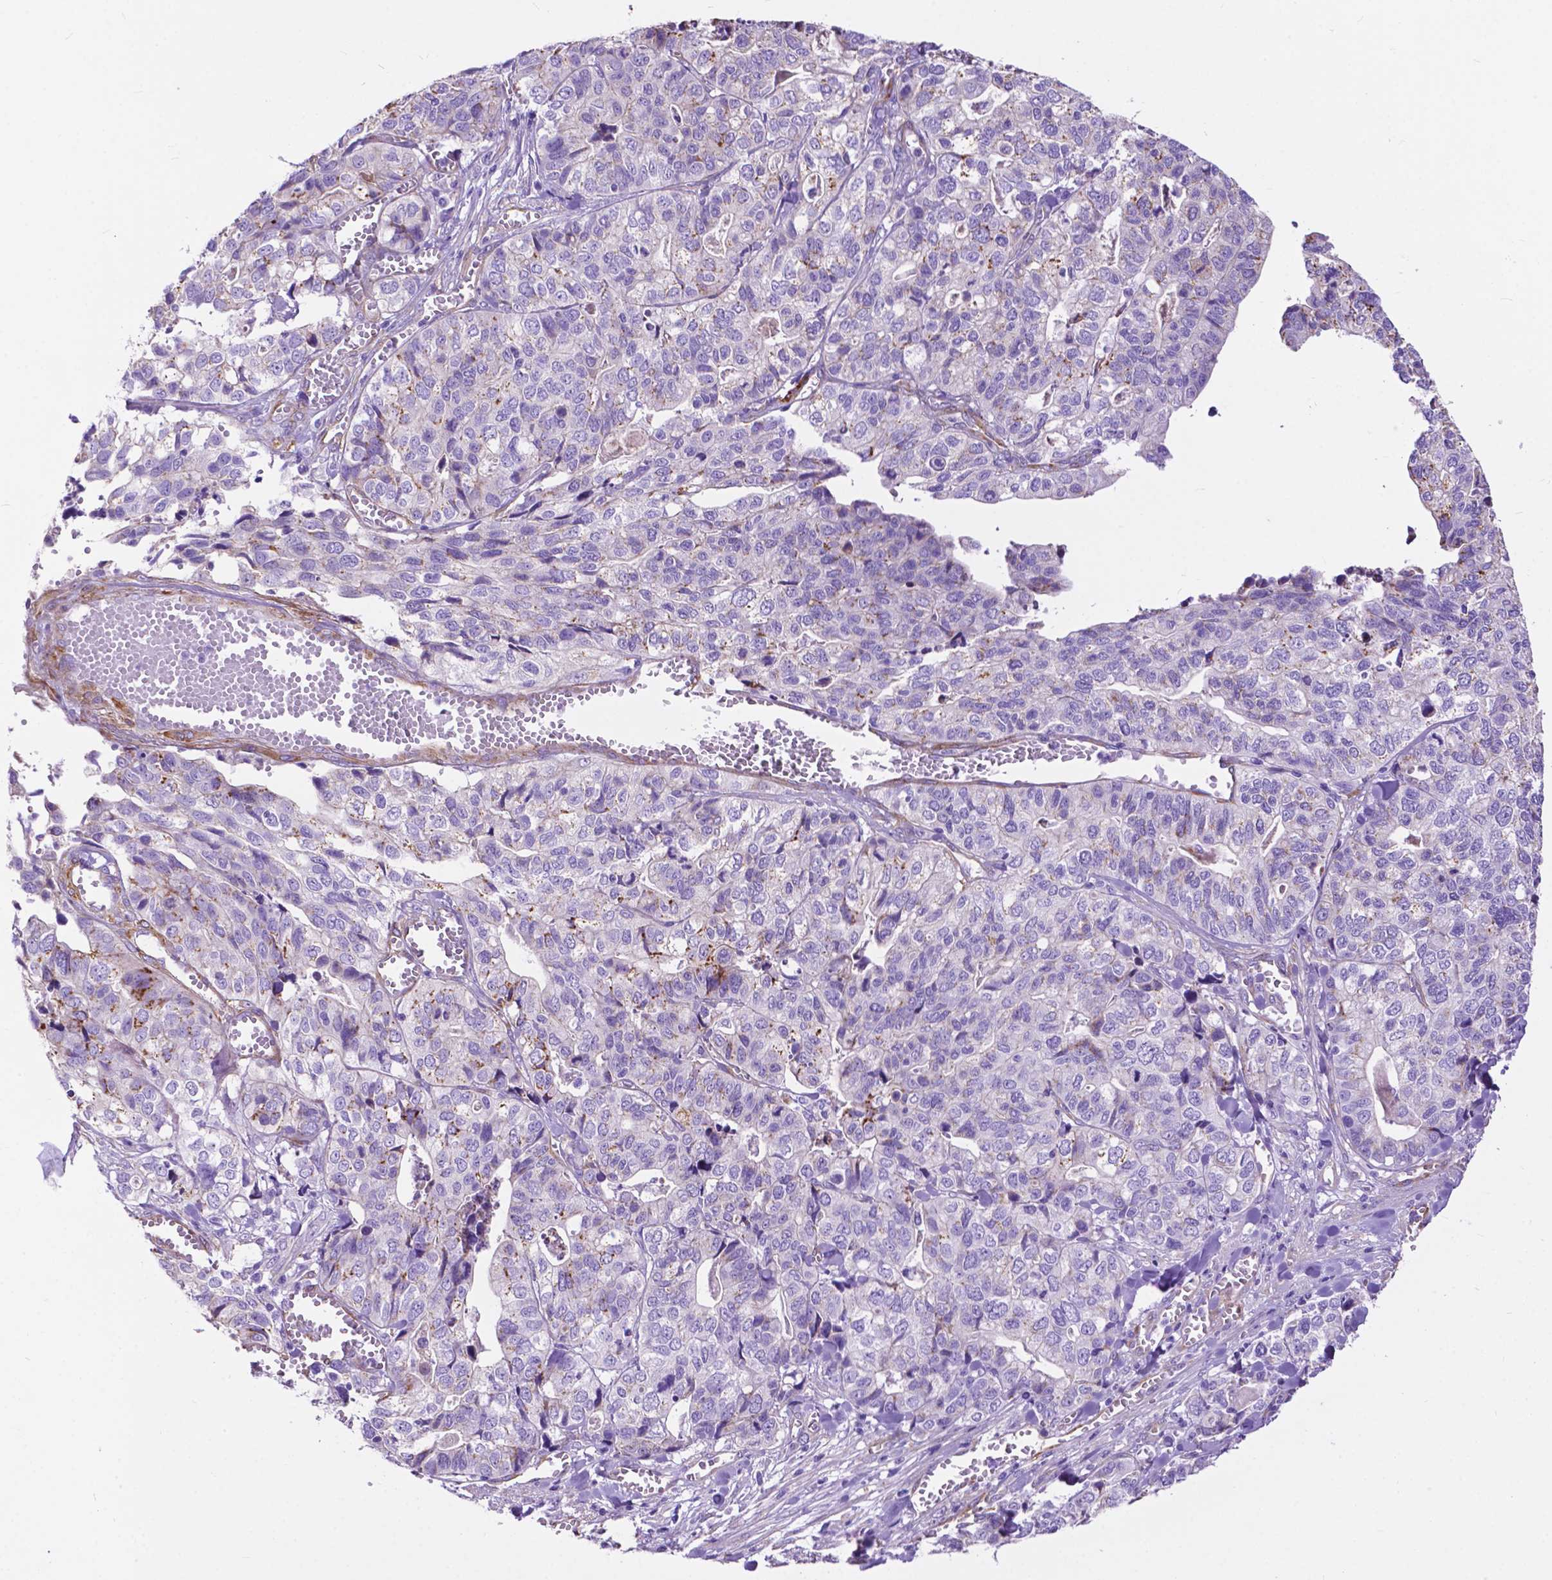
{"staining": {"intensity": "negative", "quantity": "none", "location": "none"}, "tissue": "stomach cancer", "cell_type": "Tumor cells", "image_type": "cancer", "snomed": [{"axis": "morphology", "description": "Adenocarcinoma, NOS"}, {"axis": "topography", "description": "Stomach, upper"}], "caption": "Stomach cancer was stained to show a protein in brown. There is no significant staining in tumor cells. (DAB IHC, high magnification).", "gene": "PCDHA12", "patient": {"sex": "female", "age": 67}}